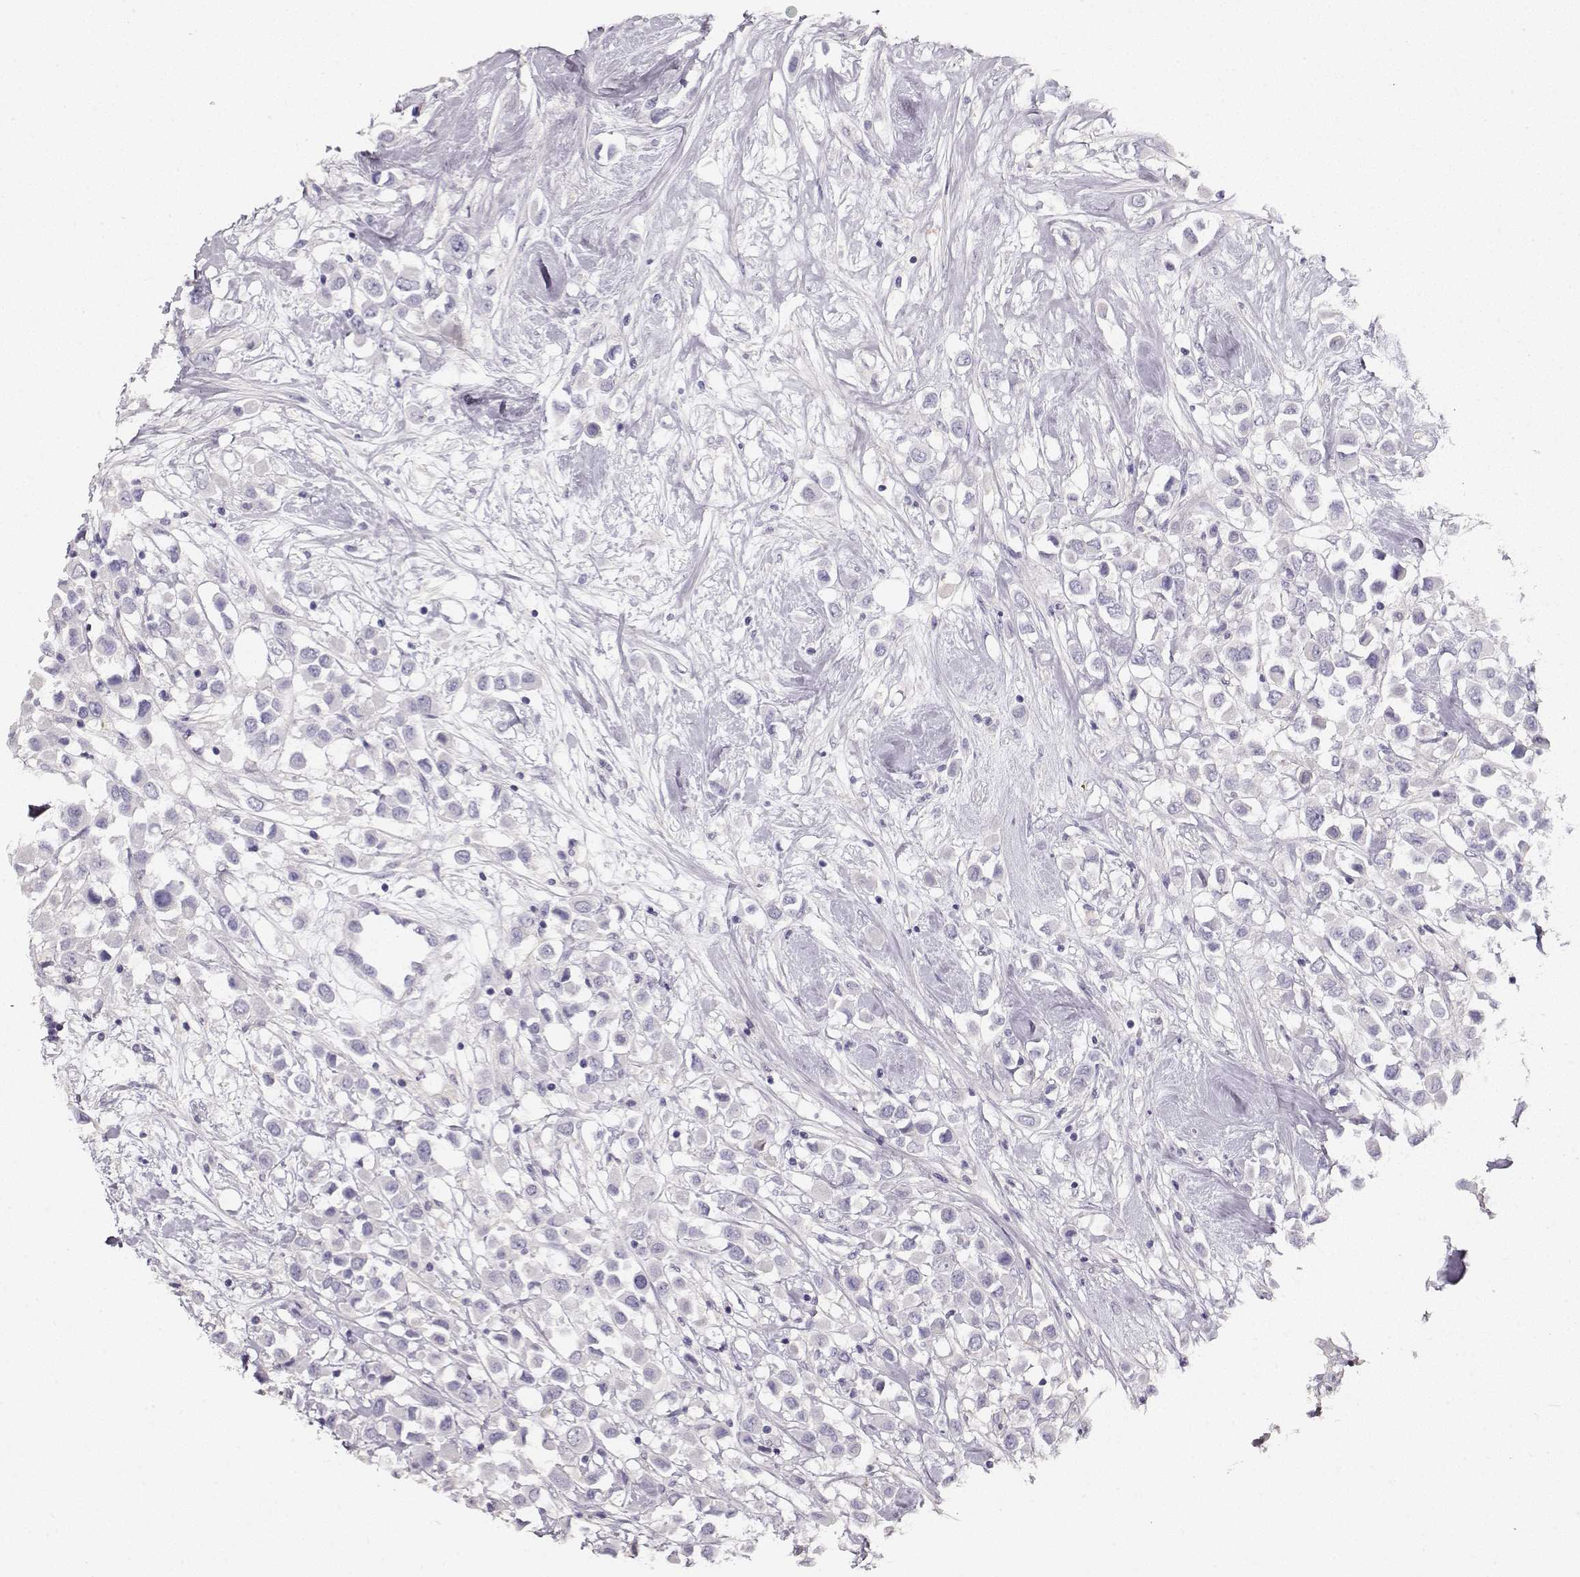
{"staining": {"intensity": "negative", "quantity": "none", "location": "none"}, "tissue": "breast cancer", "cell_type": "Tumor cells", "image_type": "cancer", "snomed": [{"axis": "morphology", "description": "Duct carcinoma"}, {"axis": "topography", "description": "Breast"}], "caption": "There is no significant expression in tumor cells of breast invasive ductal carcinoma. (DAB immunohistochemistry (IHC) with hematoxylin counter stain).", "gene": "NDRG4", "patient": {"sex": "female", "age": 61}}